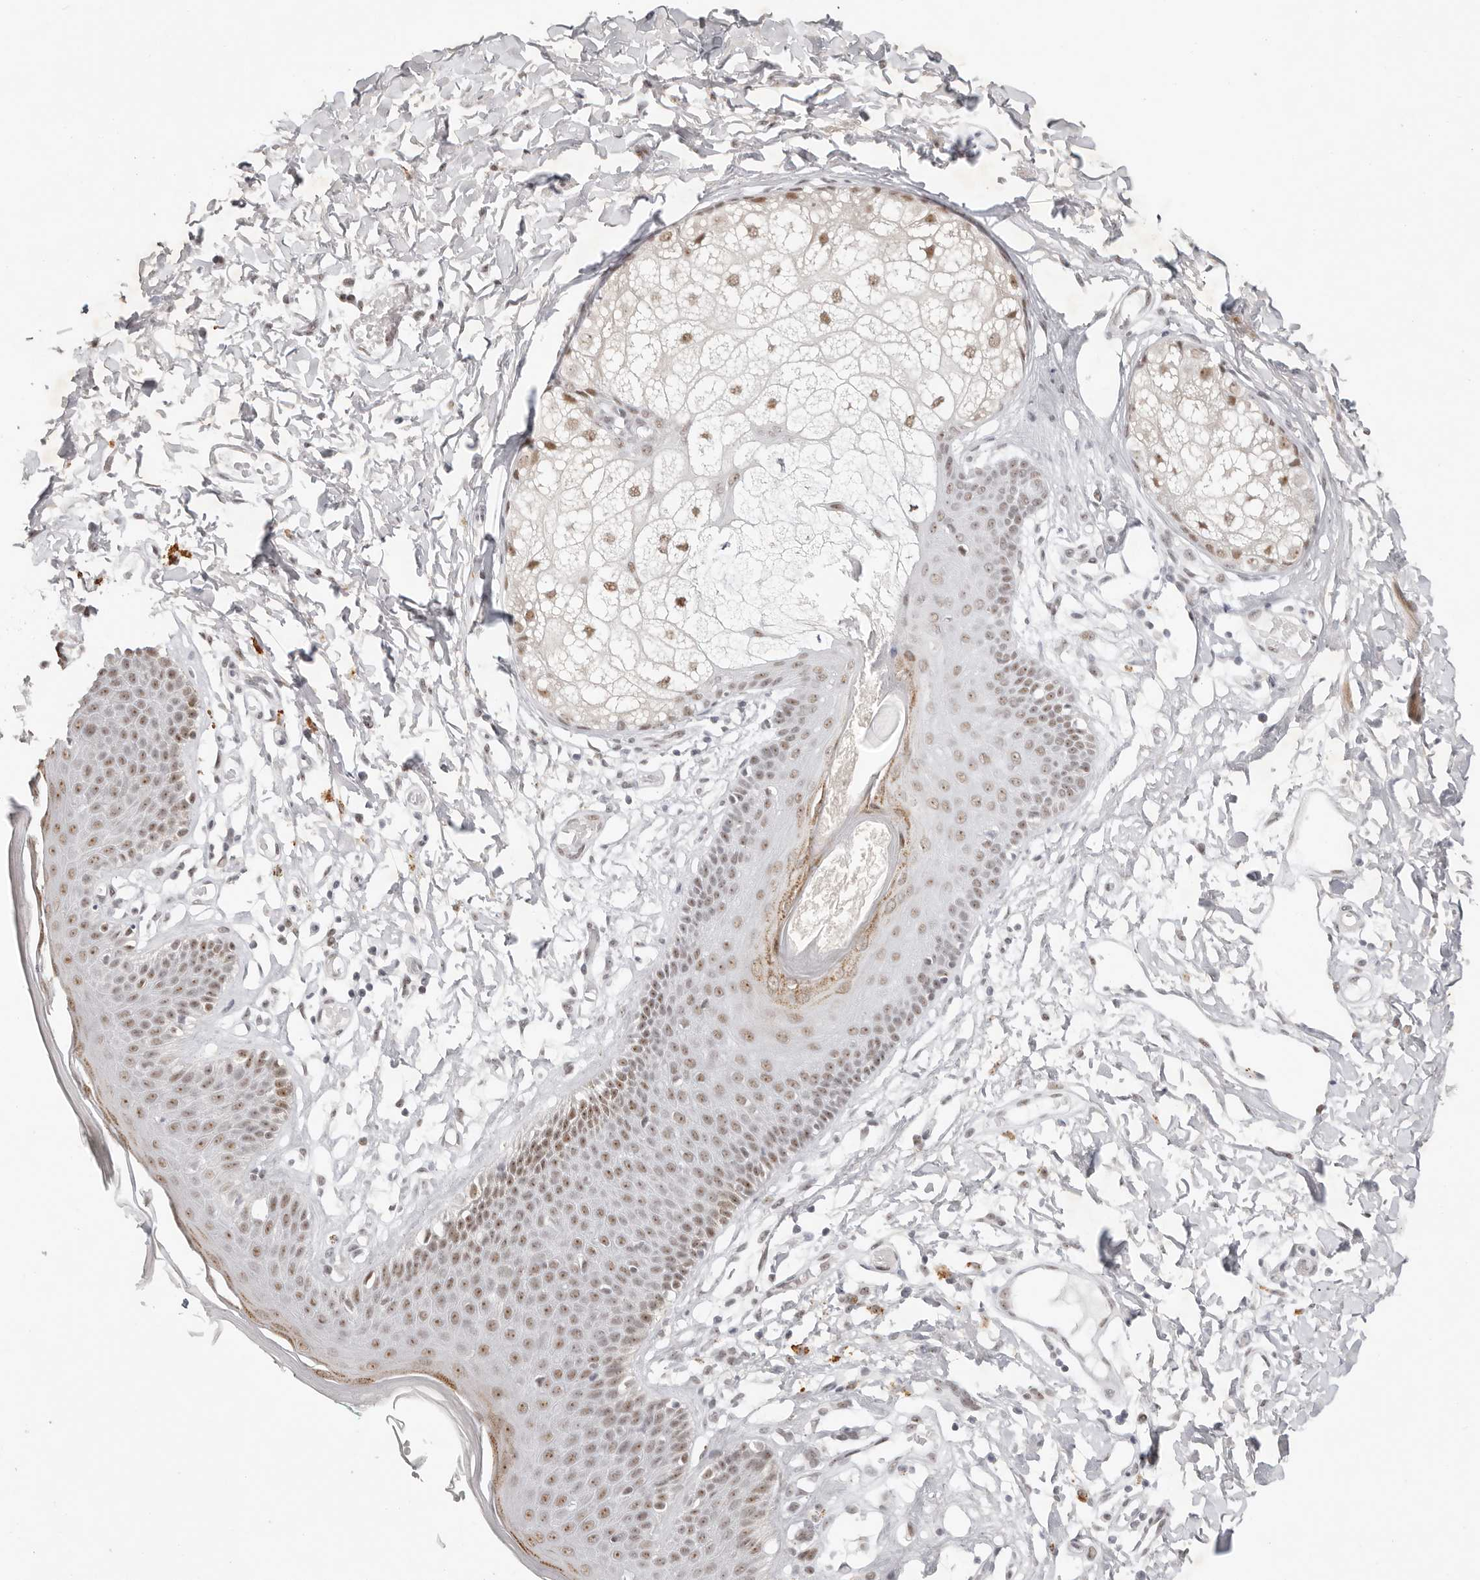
{"staining": {"intensity": "moderate", "quantity": ">75%", "location": "cytoplasmic/membranous,nuclear"}, "tissue": "skin", "cell_type": "Epidermal cells", "image_type": "normal", "snomed": [{"axis": "morphology", "description": "Normal tissue, NOS"}, {"axis": "topography", "description": "Vulva"}], "caption": "Immunohistochemical staining of normal skin demonstrates medium levels of moderate cytoplasmic/membranous,nuclear staining in approximately >75% of epidermal cells. (IHC, brightfield microscopy, high magnification).", "gene": "LARP7", "patient": {"sex": "female", "age": 73}}